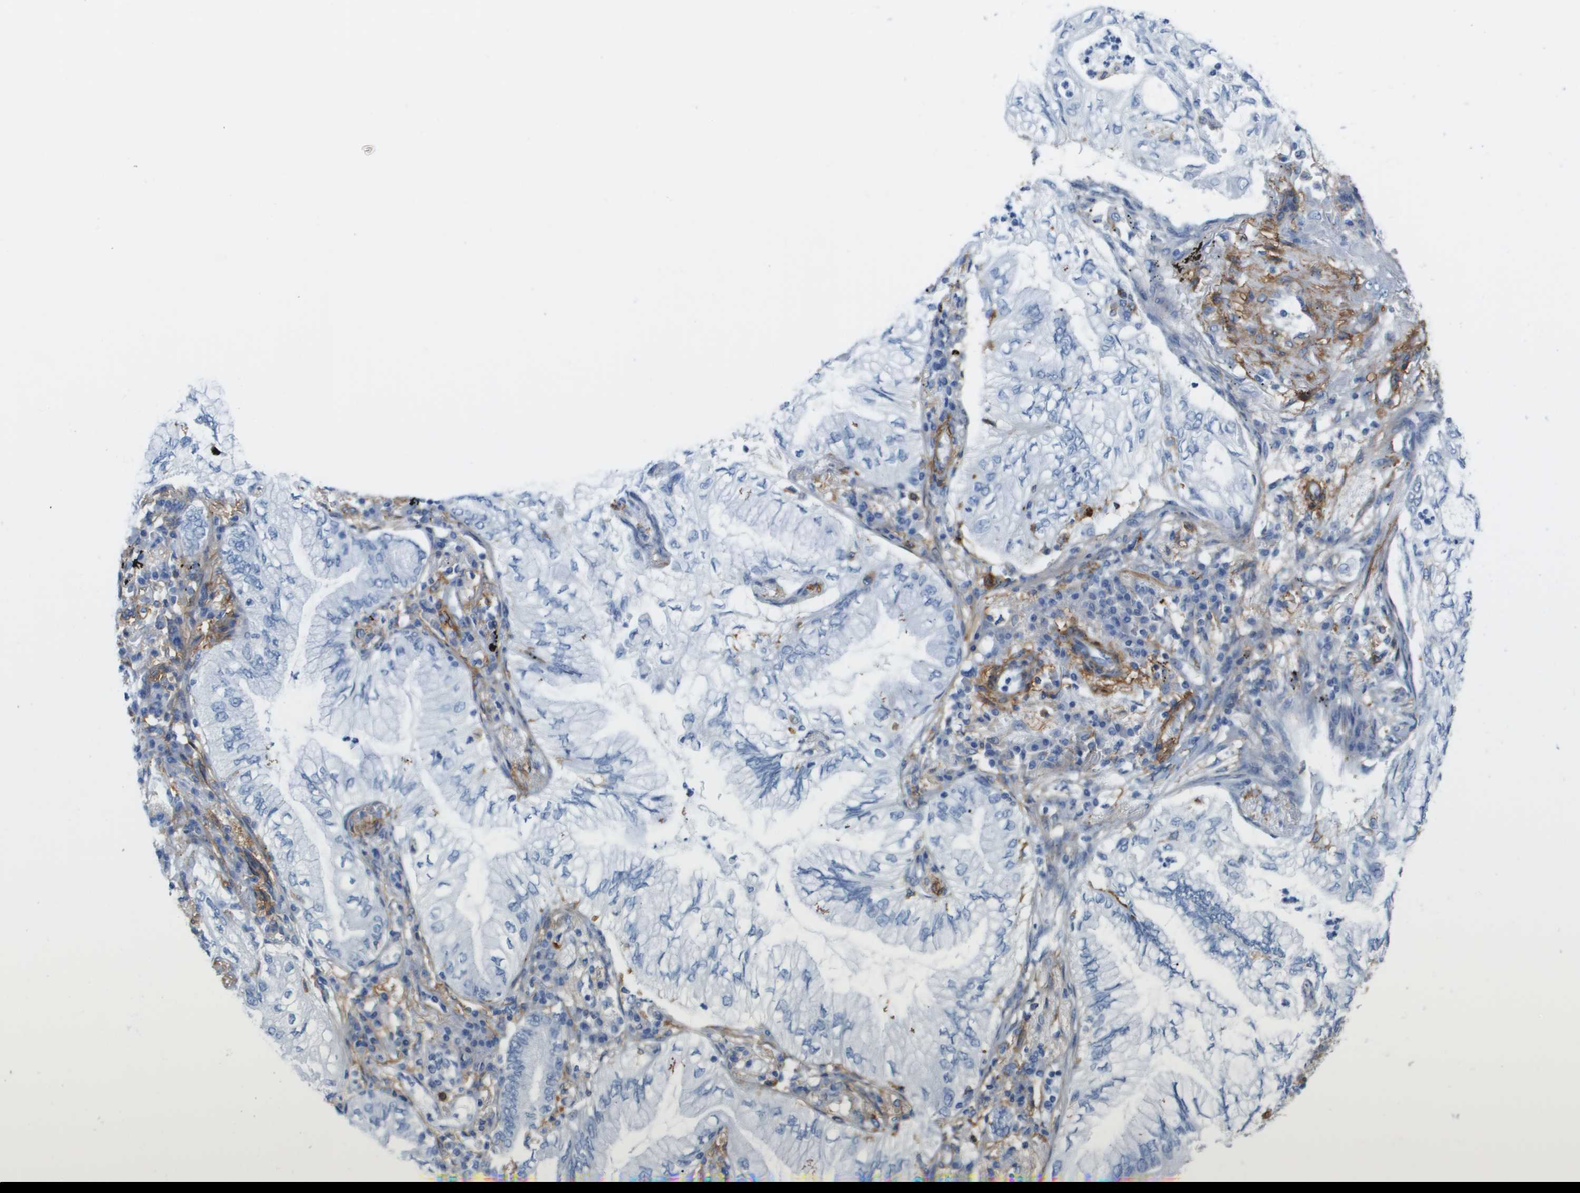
{"staining": {"intensity": "negative", "quantity": "none", "location": "none"}, "tissue": "lung cancer", "cell_type": "Tumor cells", "image_type": "cancer", "snomed": [{"axis": "morphology", "description": "Normal tissue, NOS"}, {"axis": "morphology", "description": "Adenocarcinoma, NOS"}, {"axis": "topography", "description": "Bronchus"}, {"axis": "topography", "description": "Lung"}], "caption": "Tumor cells are negative for protein expression in human lung adenocarcinoma. Brightfield microscopy of immunohistochemistry (IHC) stained with DAB (brown) and hematoxylin (blue), captured at high magnification.", "gene": "ZBTB43", "patient": {"sex": "female", "age": 70}}